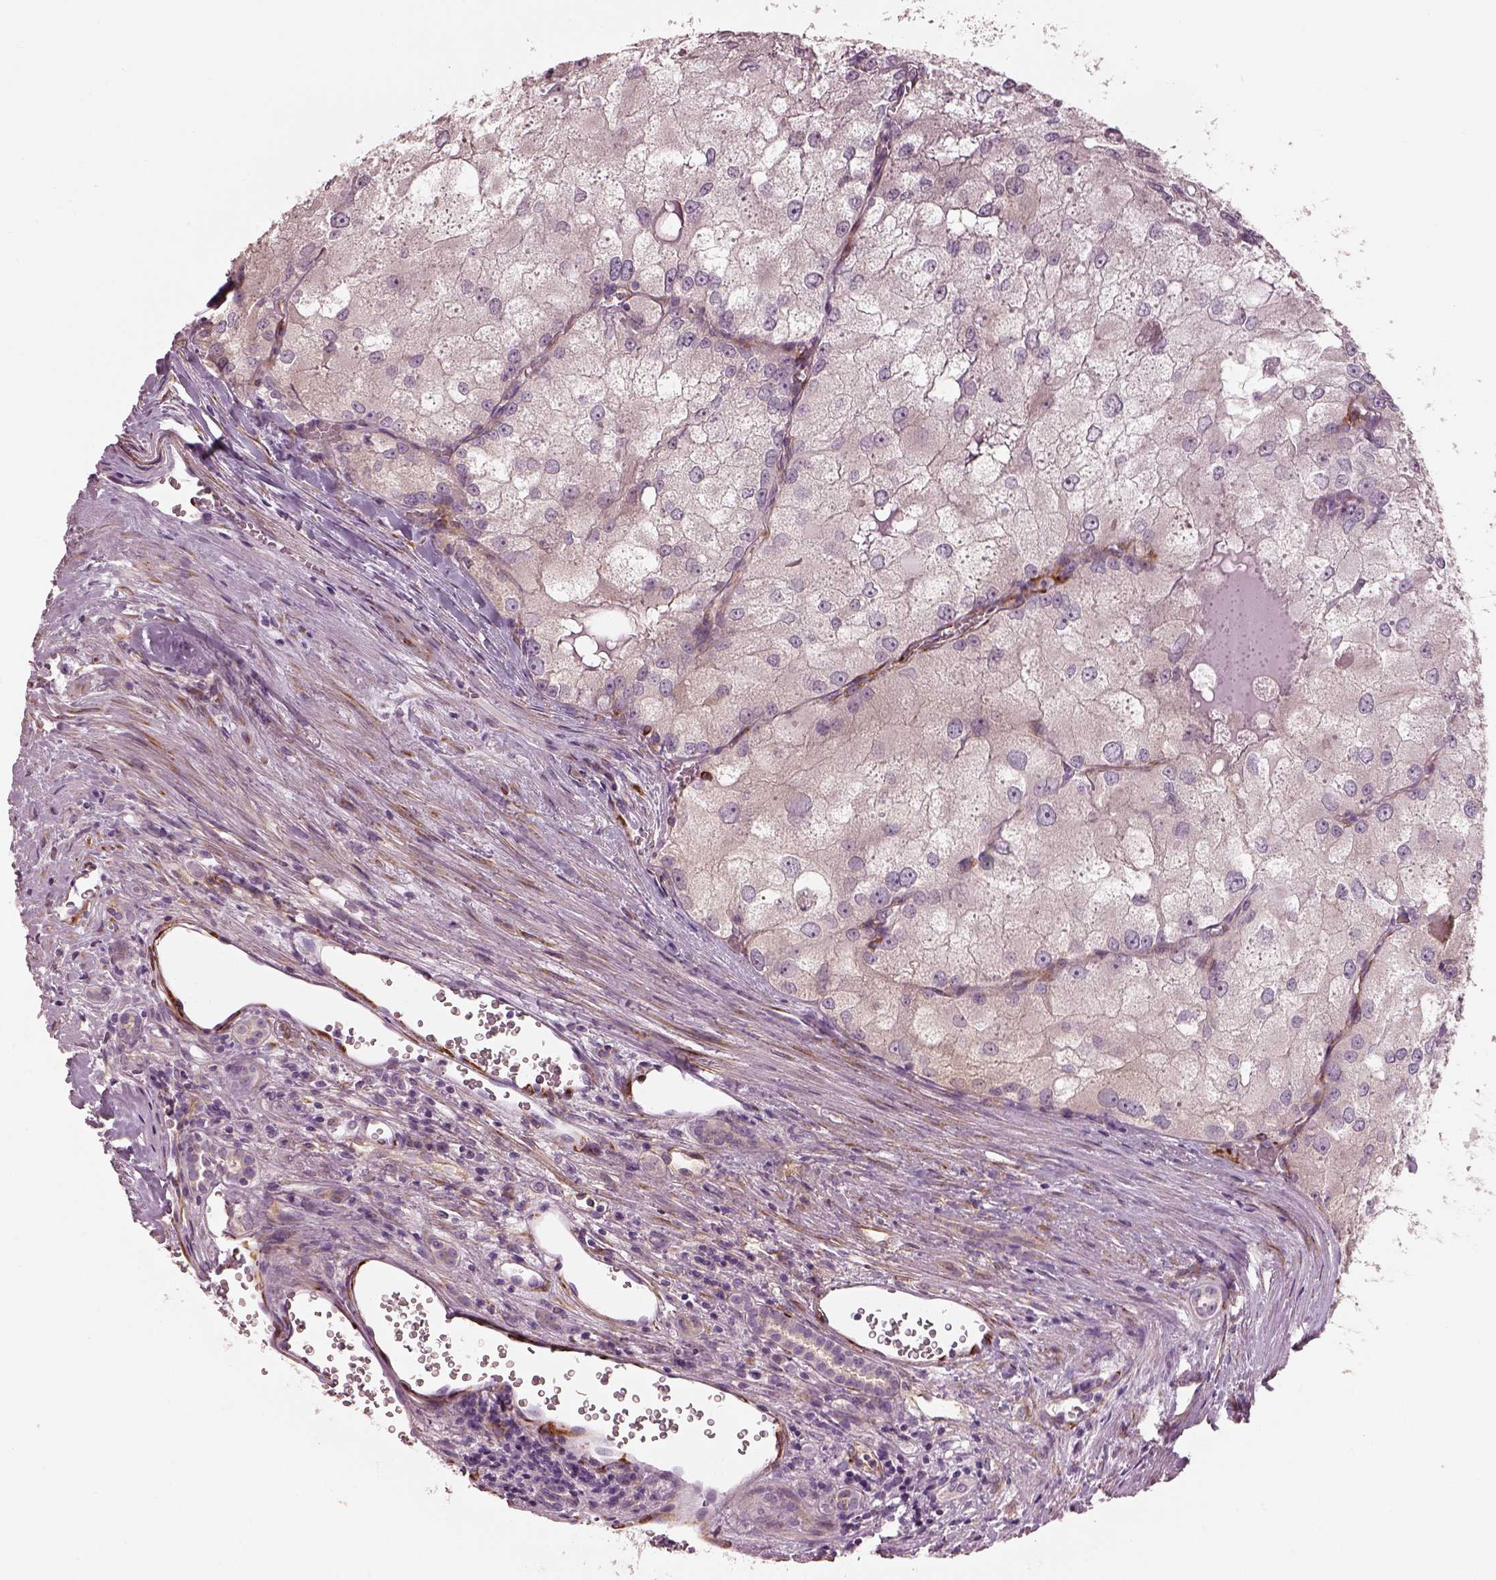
{"staining": {"intensity": "negative", "quantity": "none", "location": "none"}, "tissue": "renal cancer", "cell_type": "Tumor cells", "image_type": "cancer", "snomed": [{"axis": "morphology", "description": "Adenocarcinoma, NOS"}, {"axis": "topography", "description": "Kidney"}], "caption": "Immunohistochemical staining of renal cancer demonstrates no significant staining in tumor cells.", "gene": "PRKCZ", "patient": {"sex": "female", "age": 70}}